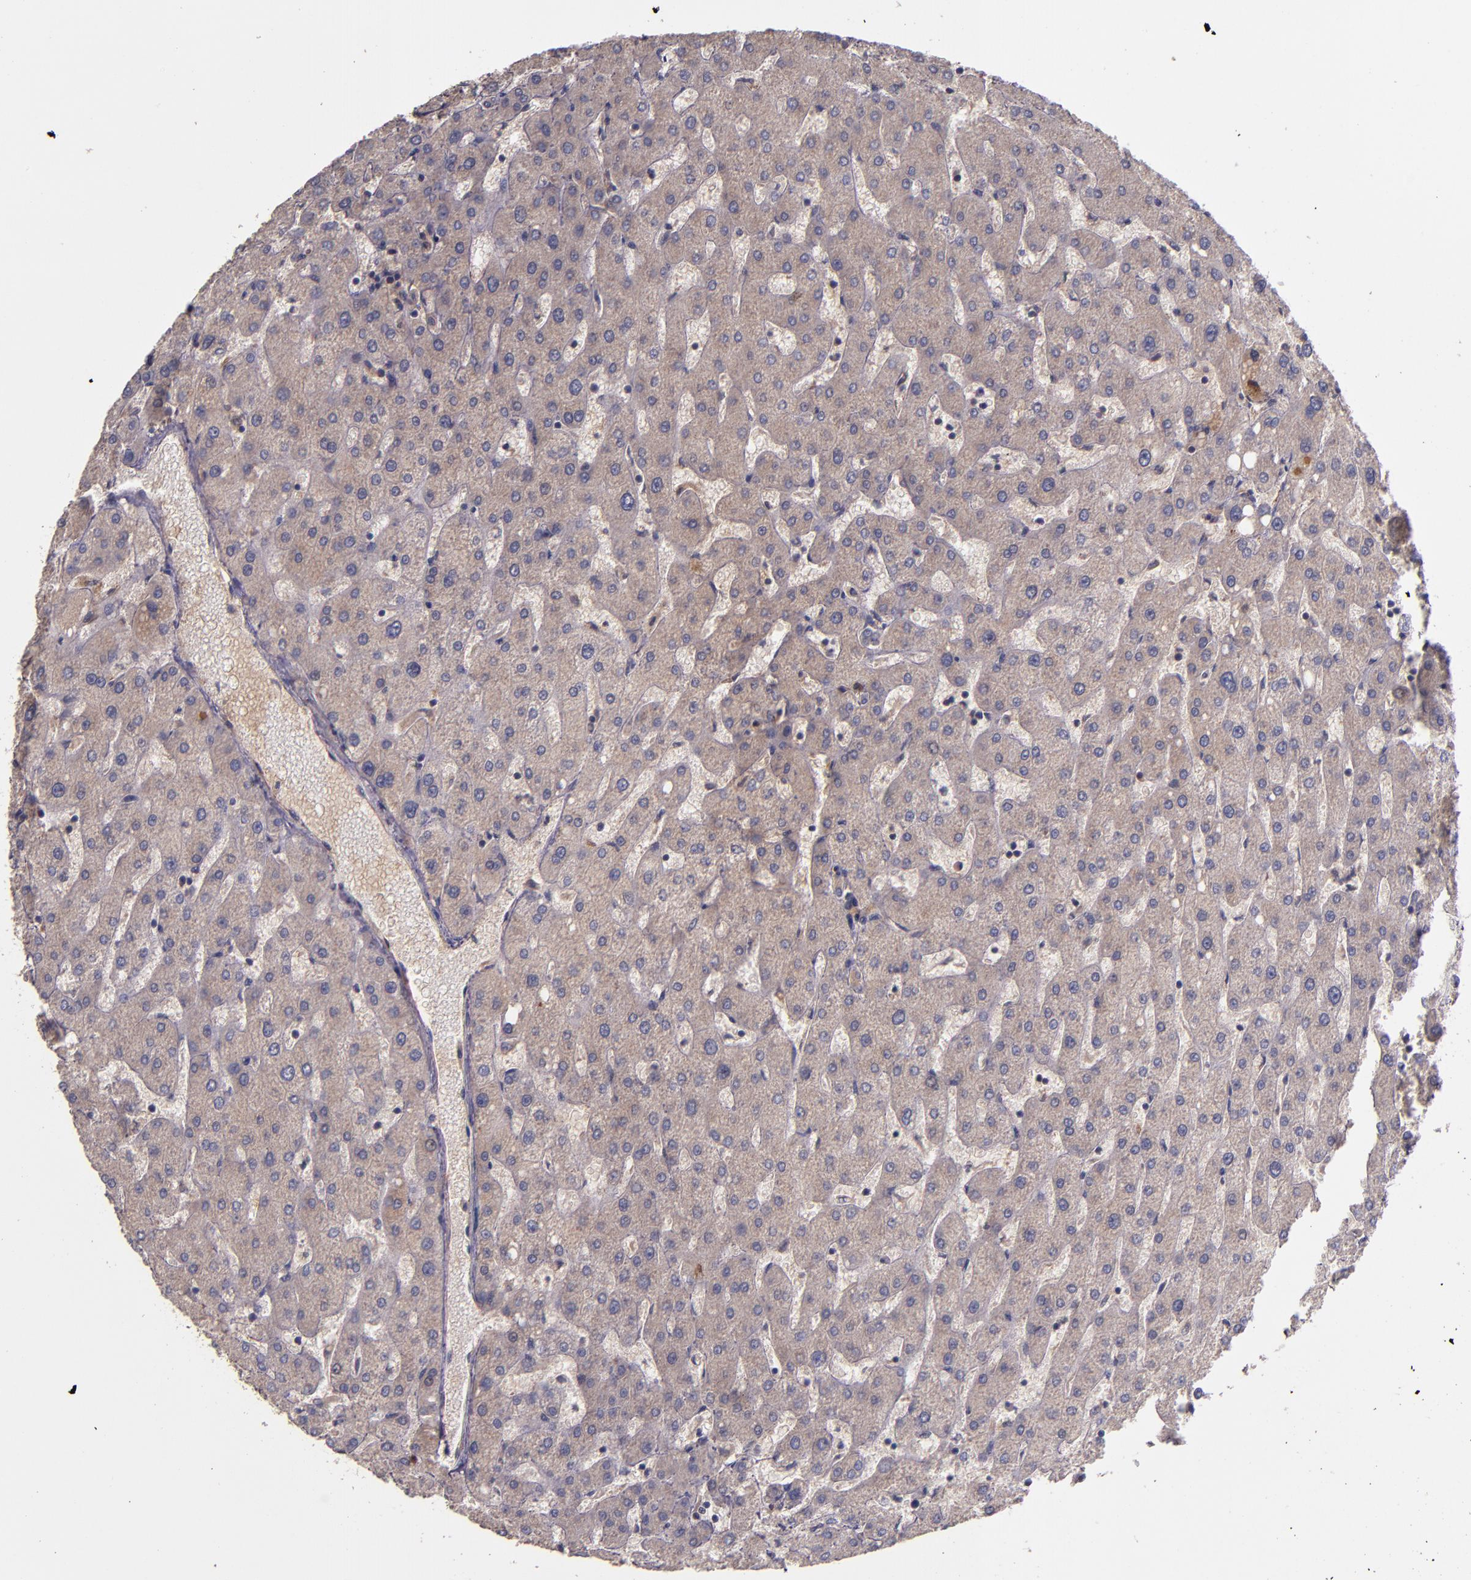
{"staining": {"intensity": "weak", "quantity": ">75%", "location": "cytoplasmic/membranous"}, "tissue": "liver", "cell_type": "Cholangiocytes", "image_type": "normal", "snomed": [{"axis": "morphology", "description": "Normal tissue, NOS"}, {"axis": "topography", "description": "Liver"}], "caption": "Liver stained with a protein marker reveals weak staining in cholangiocytes.", "gene": "PRAF2", "patient": {"sex": "male", "age": 67}}